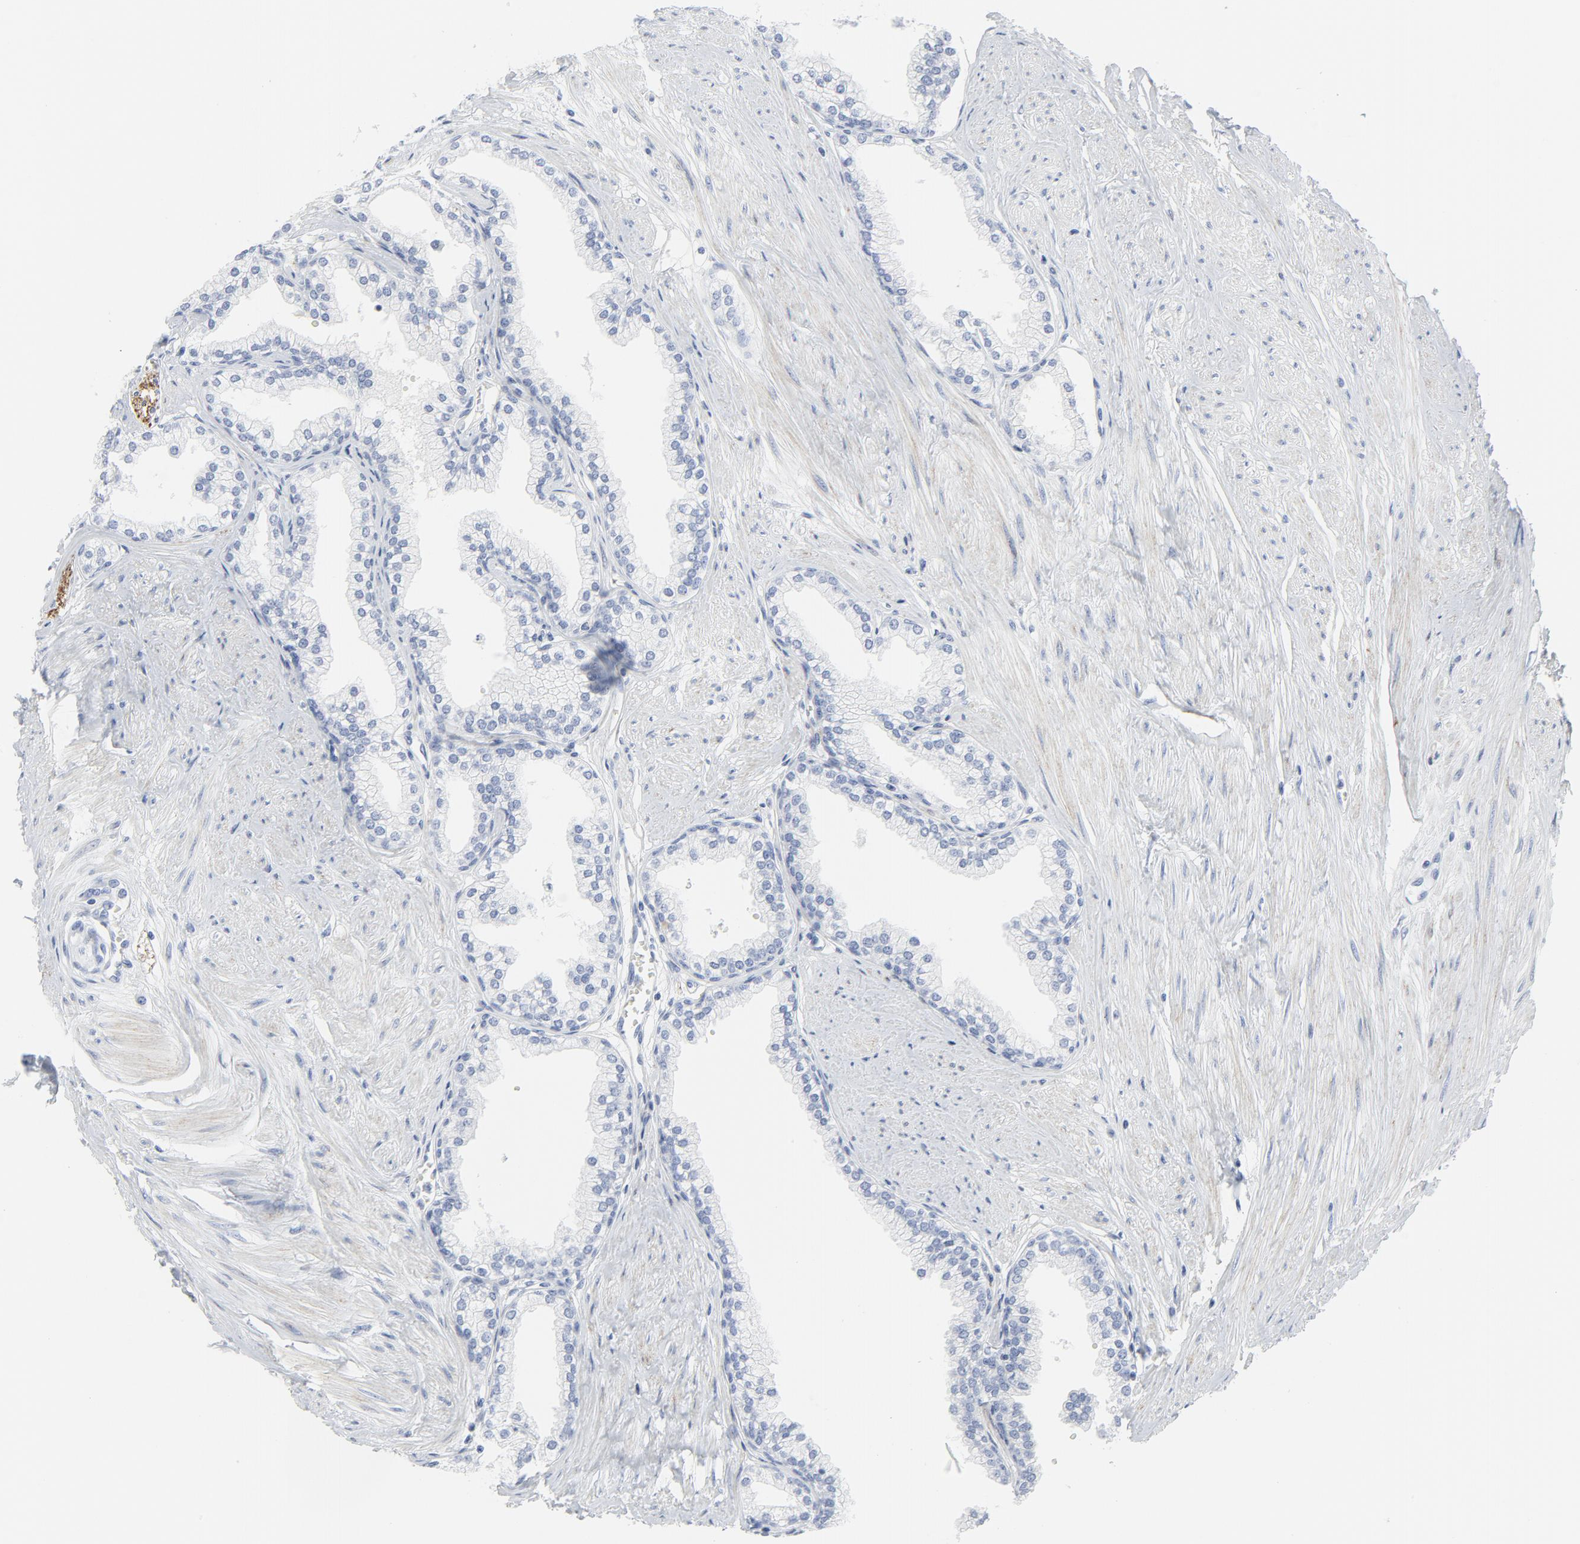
{"staining": {"intensity": "moderate", "quantity": "<25%", "location": "cytoplasmic/membranous"}, "tissue": "prostate", "cell_type": "Glandular cells", "image_type": "normal", "snomed": [{"axis": "morphology", "description": "Normal tissue, NOS"}, {"axis": "topography", "description": "Prostate"}], "caption": "An image of prostate stained for a protein reveals moderate cytoplasmic/membranous brown staining in glandular cells.", "gene": "TUBB1", "patient": {"sex": "male", "age": 64}}